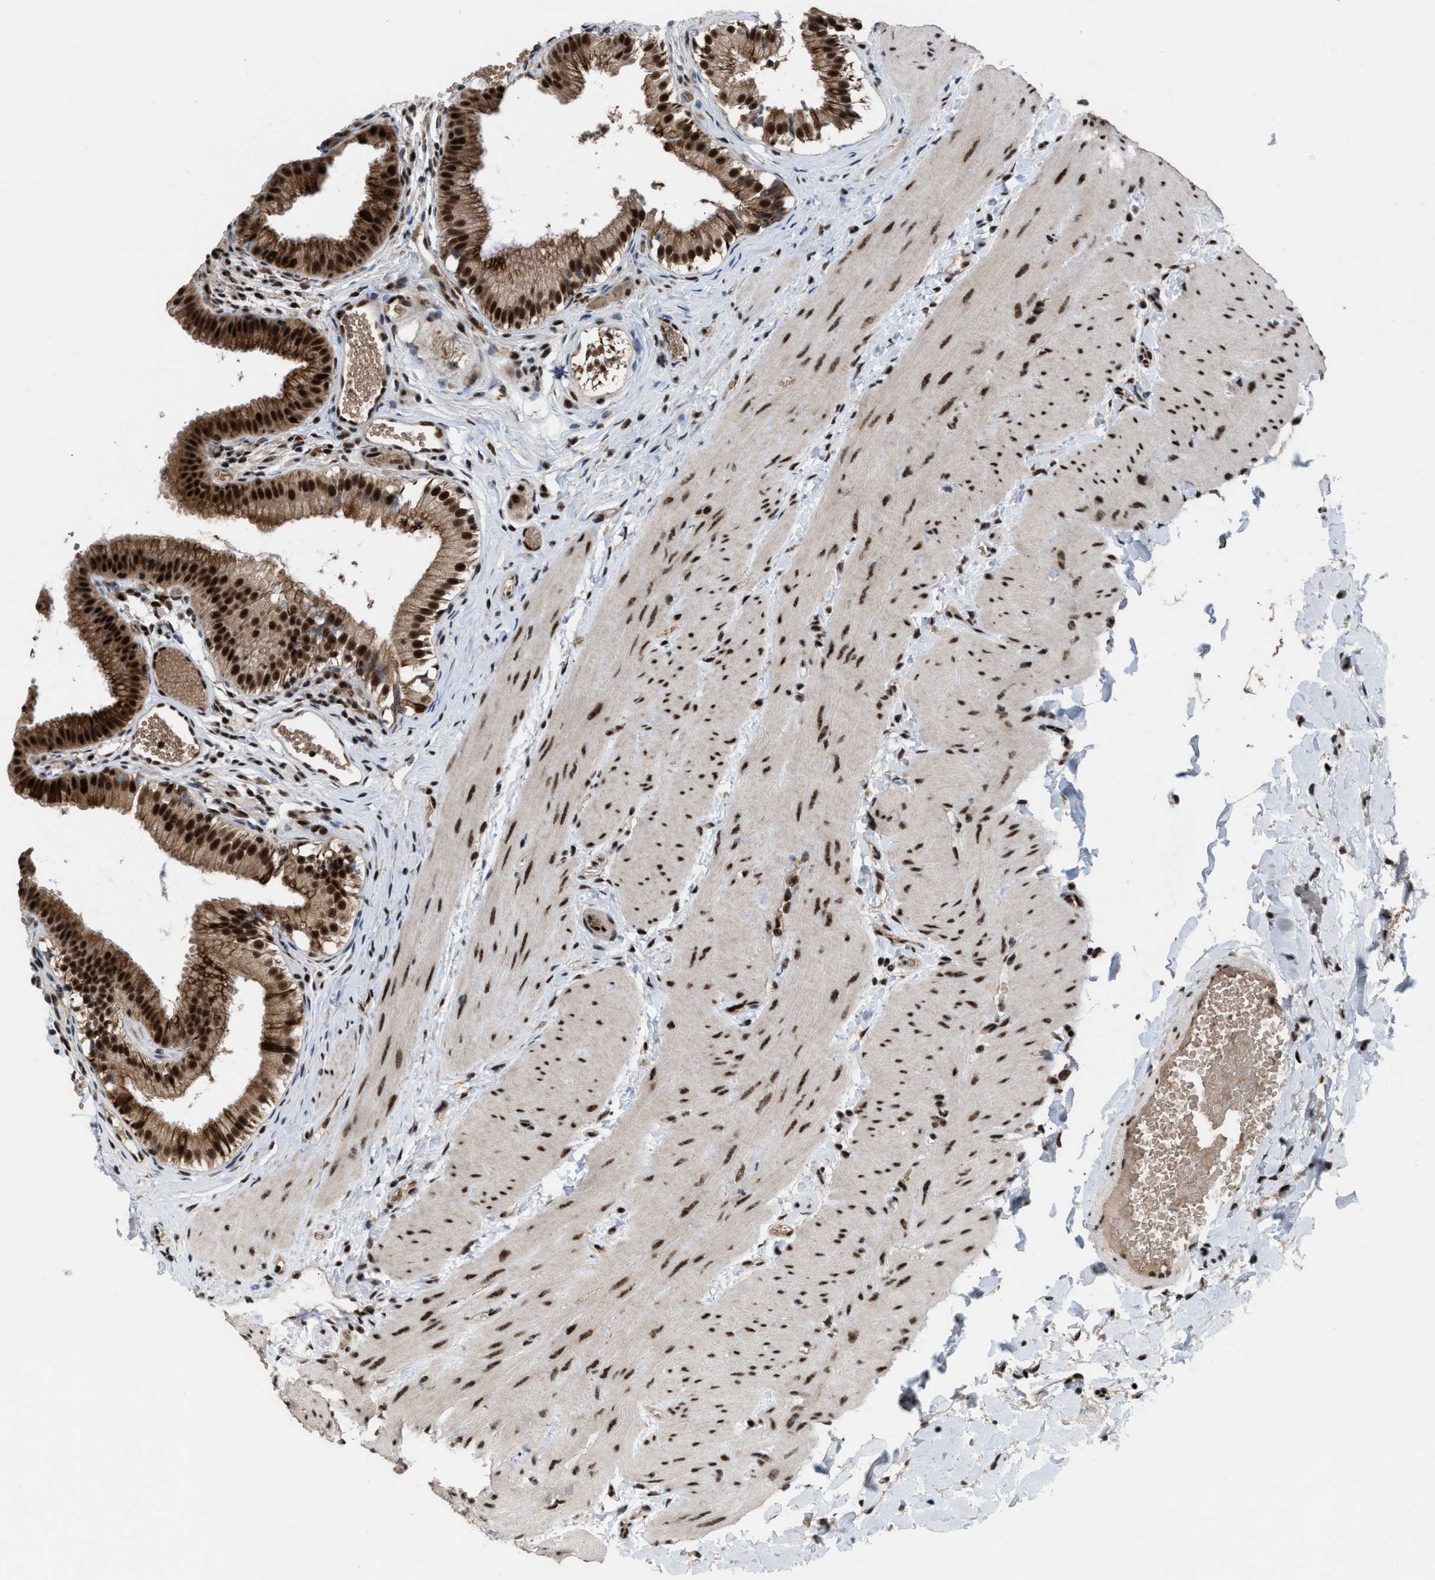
{"staining": {"intensity": "strong", "quantity": ">75%", "location": "cytoplasmic/membranous,nuclear"}, "tissue": "gallbladder", "cell_type": "Glandular cells", "image_type": "normal", "snomed": [{"axis": "morphology", "description": "Normal tissue, NOS"}, {"axis": "topography", "description": "Gallbladder"}], "caption": "Glandular cells show high levels of strong cytoplasmic/membranous,nuclear staining in about >75% of cells in normal gallbladder.", "gene": "PRPF4", "patient": {"sex": "female", "age": 26}}